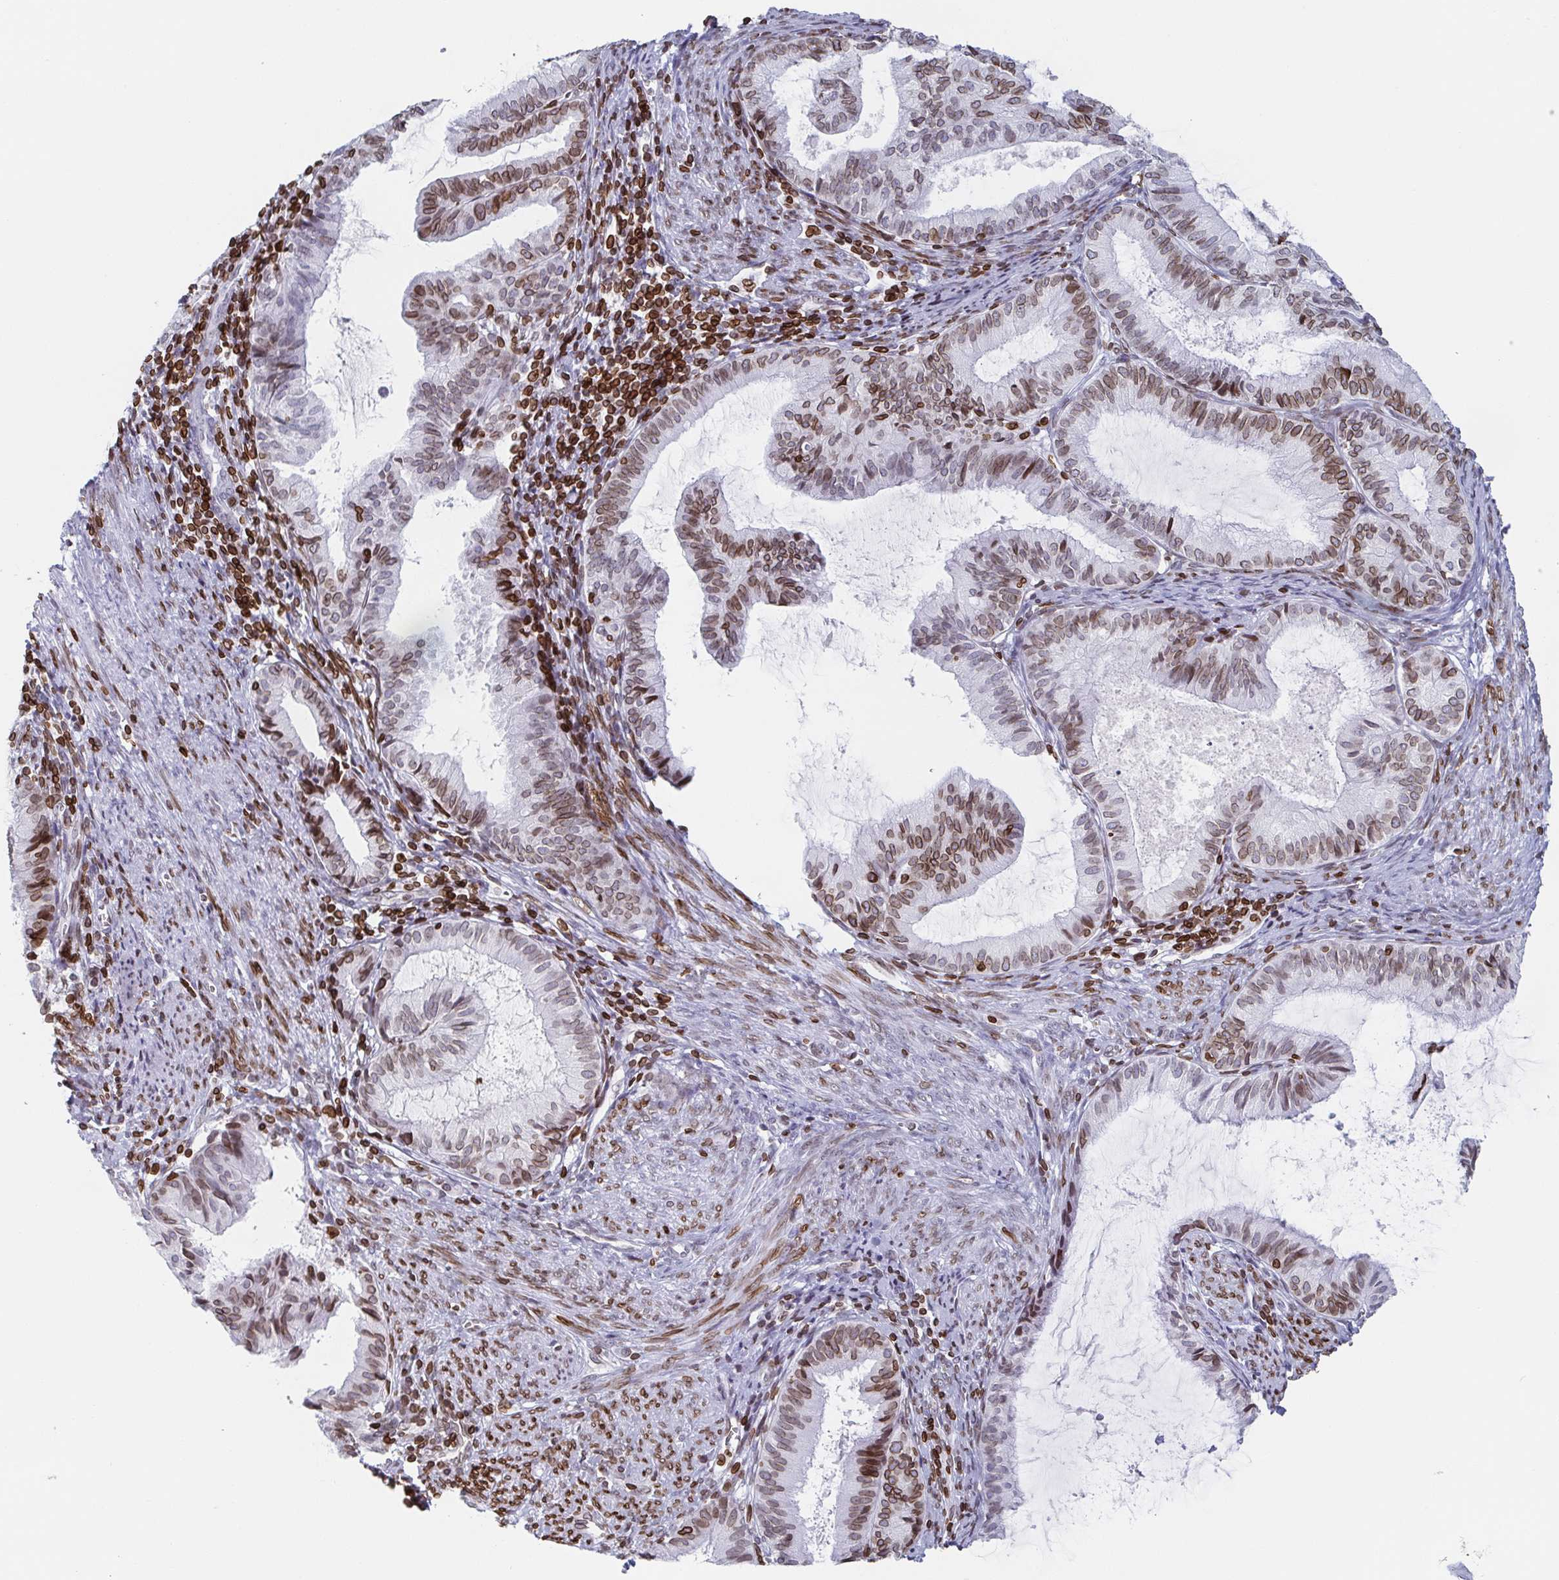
{"staining": {"intensity": "moderate", "quantity": ">75%", "location": "cytoplasmic/membranous,nuclear"}, "tissue": "endometrial cancer", "cell_type": "Tumor cells", "image_type": "cancer", "snomed": [{"axis": "morphology", "description": "Adenocarcinoma, NOS"}, {"axis": "topography", "description": "Endometrium"}], "caption": "An immunohistochemistry (IHC) micrograph of tumor tissue is shown. Protein staining in brown highlights moderate cytoplasmic/membranous and nuclear positivity in adenocarcinoma (endometrial) within tumor cells.", "gene": "BTBD7", "patient": {"sex": "female", "age": 86}}